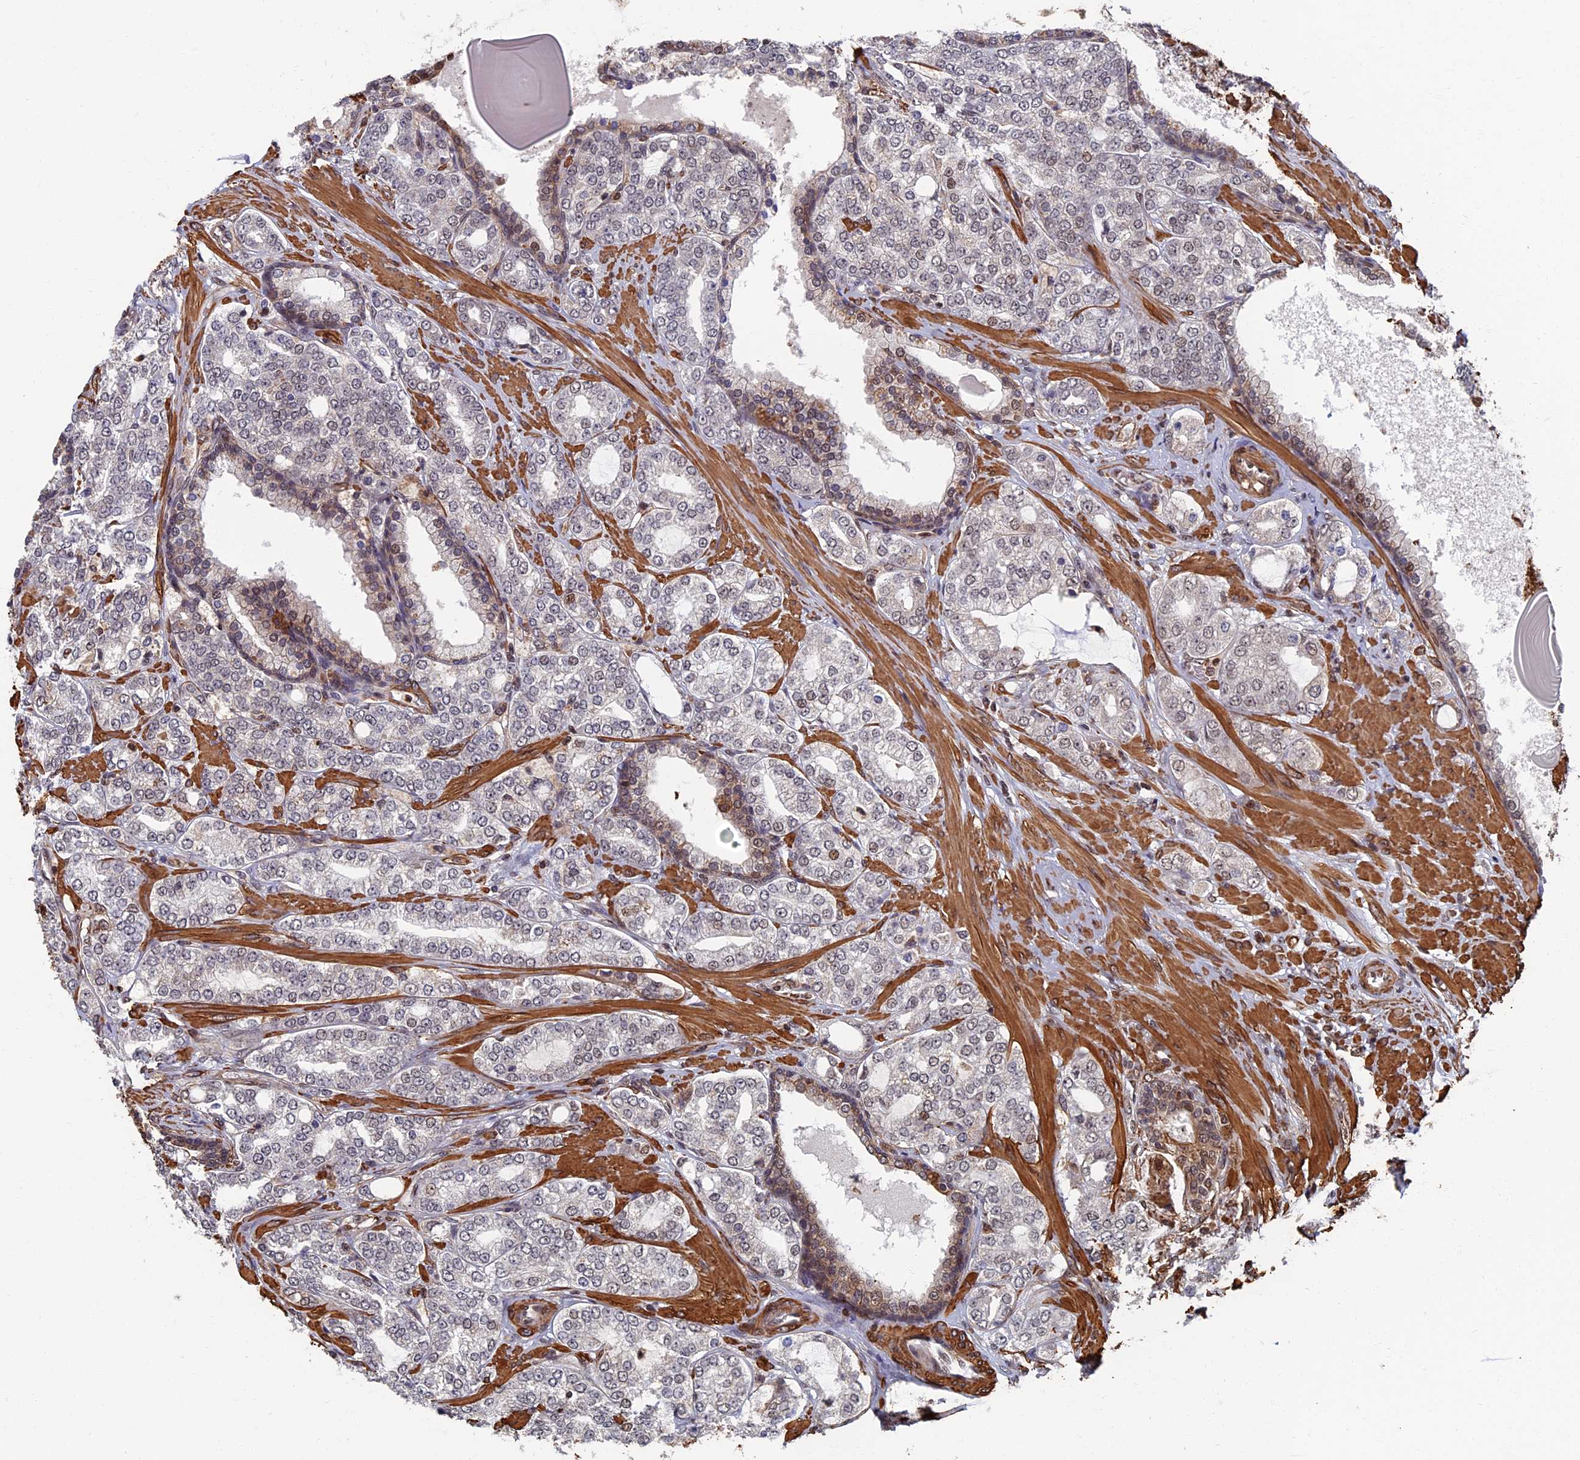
{"staining": {"intensity": "negative", "quantity": "none", "location": "none"}, "tissue": "prostate cancer", "cell_type": "Tumor cells", "image_type": "cancer", "snomed": [{"axis": "morphology", "description": "Adenocarcinoma, High grade"}, {"axis": "topography", "description": "Prostate"}], "caption": "Immunohistochemistry image of prostate cancer (high-grade adenocarcinoma) stained for a protein (brown), which reveals no staining in tumor cells.", "gene": "CTDP1", "patient": {"sex": "male", "age": 64}}